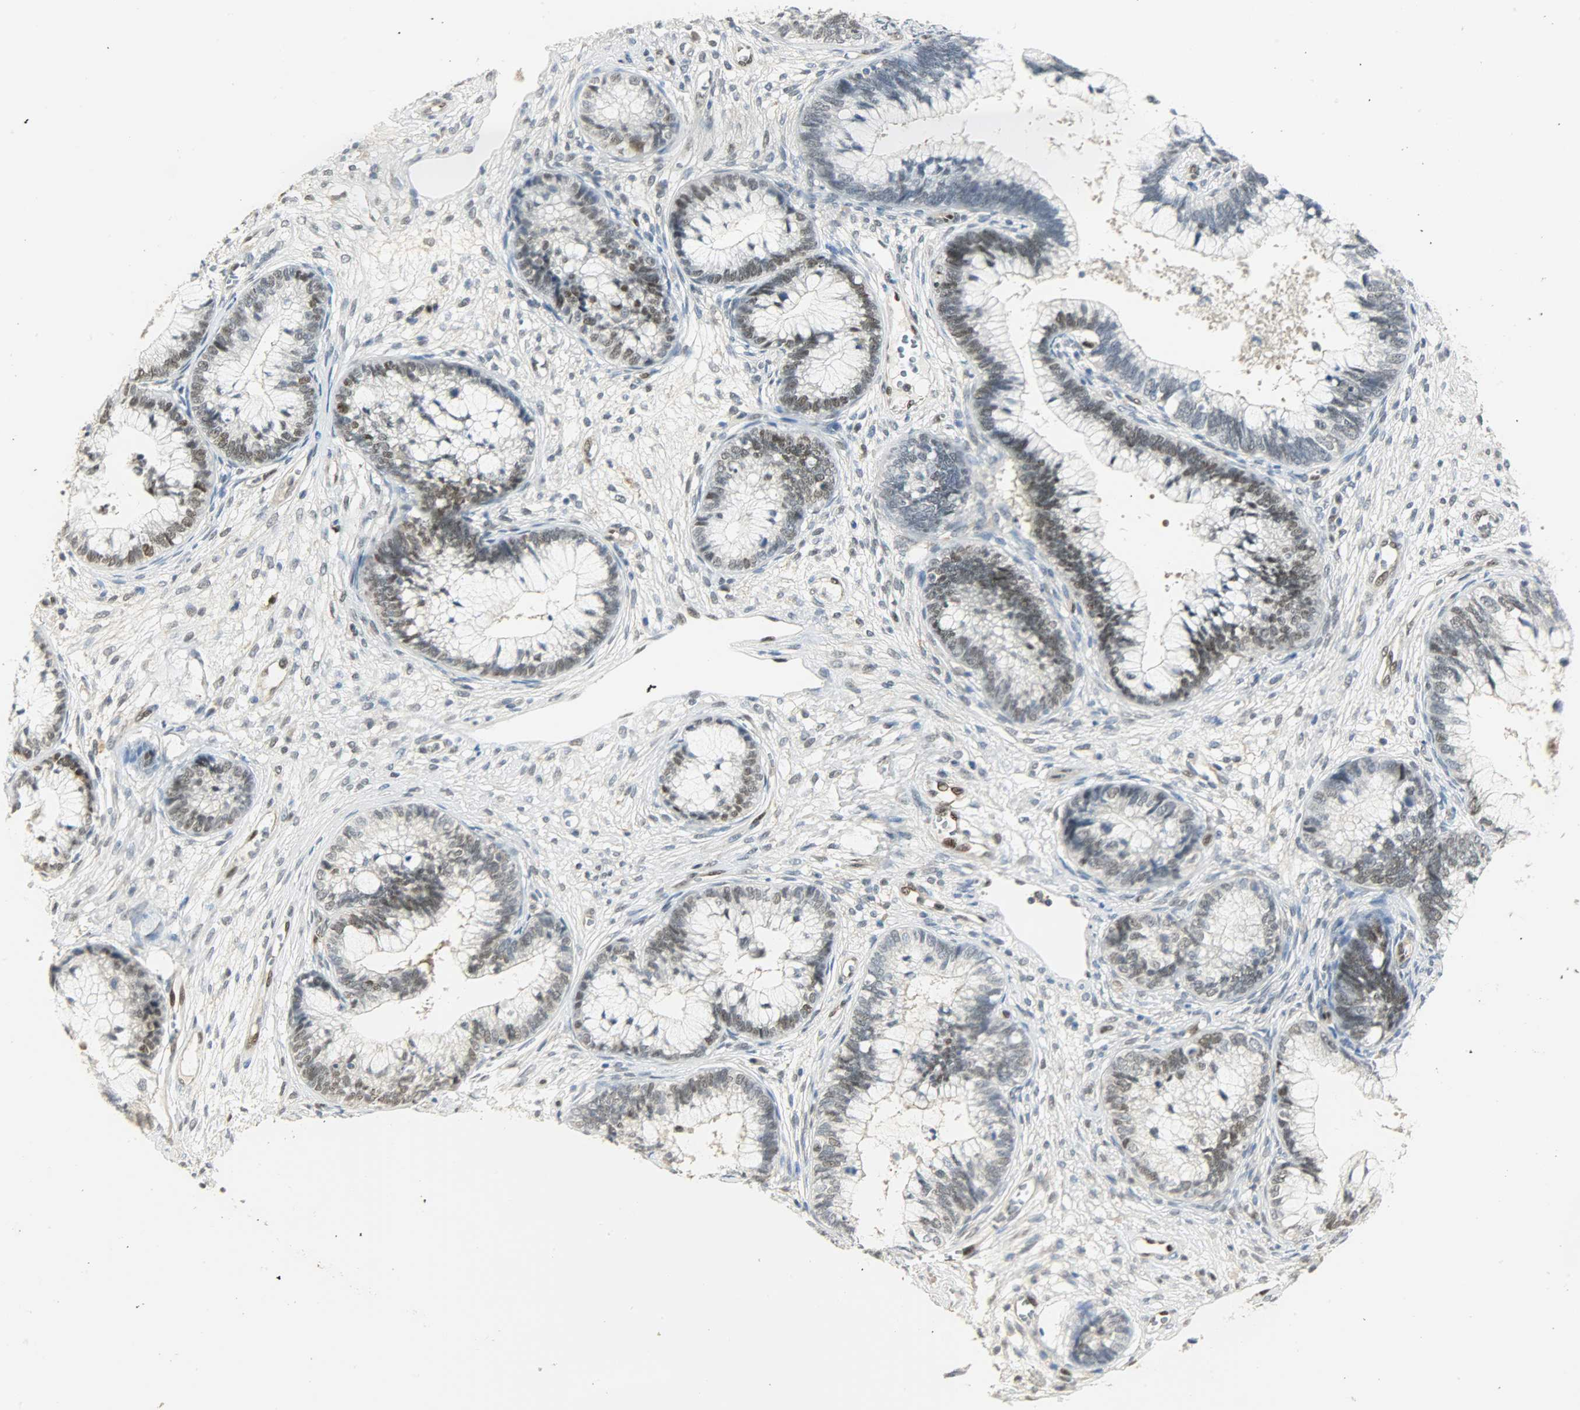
{"staining": {"intensity": "moderate", "quantity": "25%-75%", "location": "nuclear"}, "tissue": "cervical cancer", "cell_type": "Tumor cells", "image_type": "cancer", "snomed": [{"axis": "morphology", "description": "Adenocarcinoma, NOS"}, {"axis": "topography", "description": "Cervix"}], "caption": "Human cervical adenocarcinoma stained with a protein marker shows moderate staining in tumor cells.", "gene": "NPEPL1", "patient": {"sex": "female", "age": 44}}